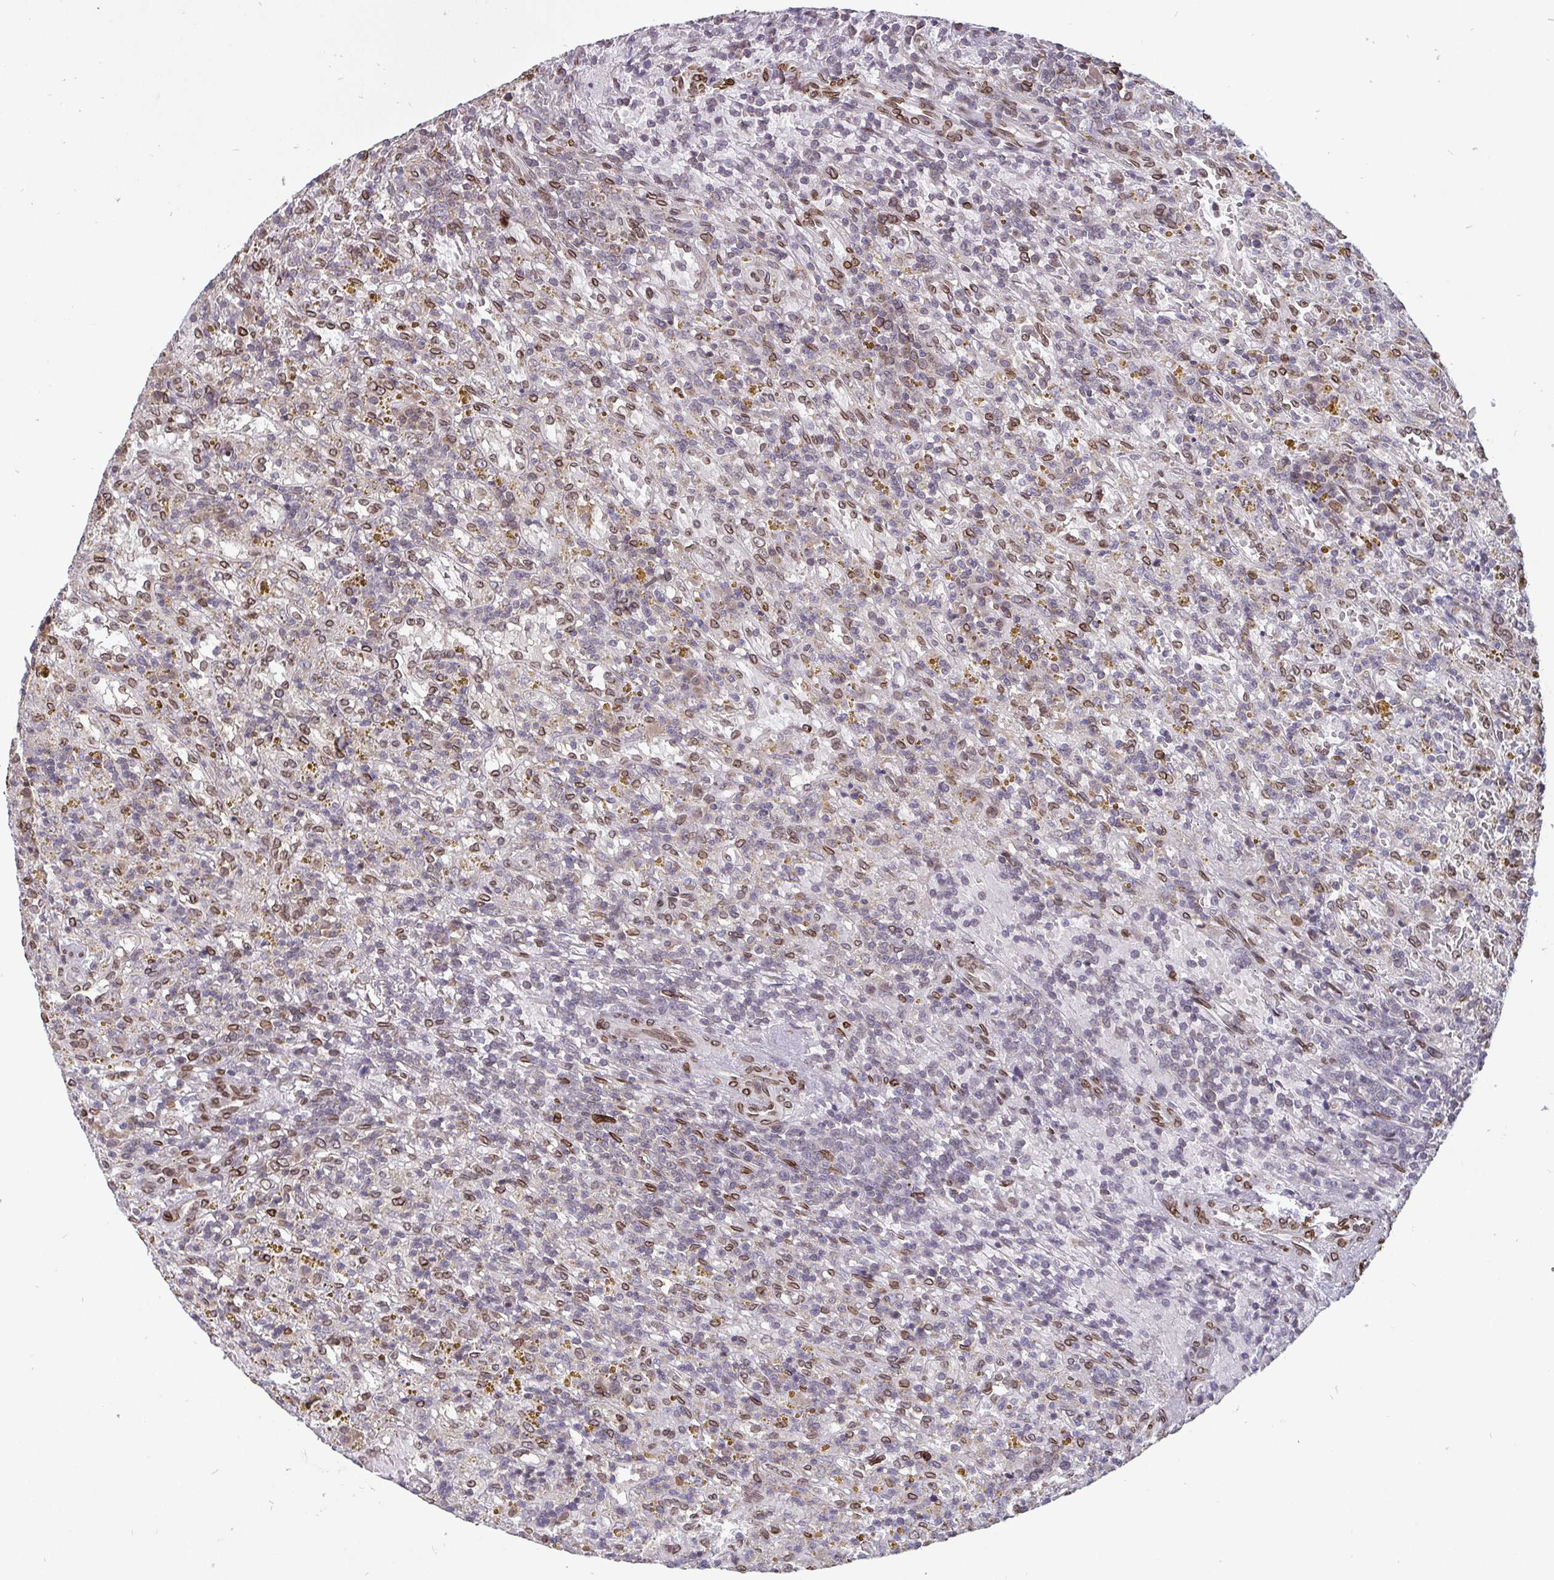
{"staining": {"intensity": "negative", "quantity": "none", "location": "none"}, "tissue": "lymphoma", "cell_type": "Tumor cells", "image_type": "cancer", "snomed": [{"axis": "morphology", "description": "Malignant lymphoma, non-Hodgkin's type, Low grade"}, {"axis": "topography", "description": "Spleen"}], "caption": "Photomicrograph shows no protein positivity in tumor cells of lymphoma tissue.", "gene": "EMD", "patient": {"sex": "female", "age": 65}}